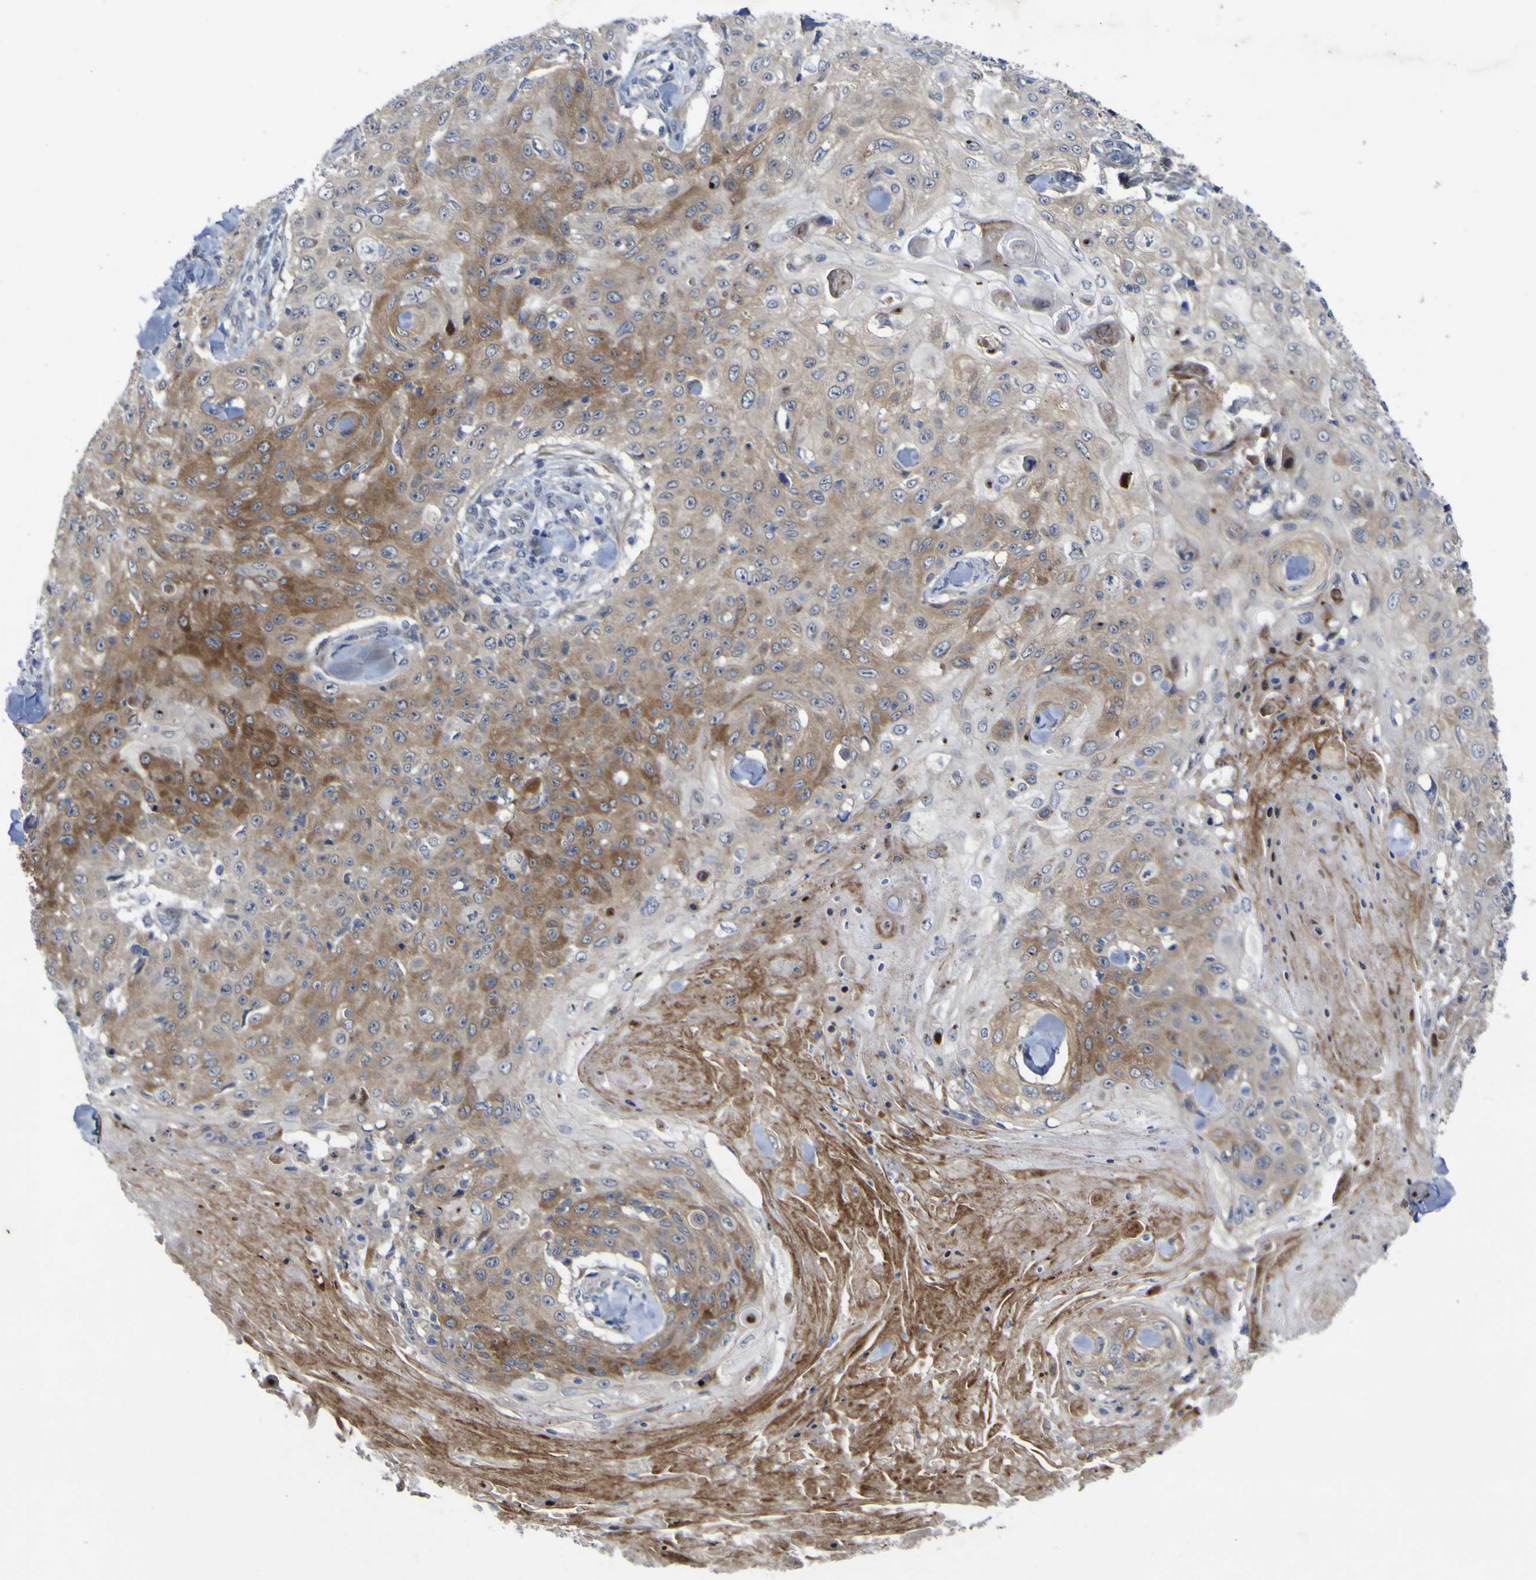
{"staining": {"intensity": "moderate", "quantity": "25%-75%", "location": "cytoplasmic/membranous"}, "tissue": "skin cancer", "cell_type": "Tumor cells", "image_type": "cancer", "snomed": [{"axis": "morphology", "description": "Squamous cell carcinoma, NOS"}, {"axis": "topography", "description": "Skin"}], "caption": "This photomicrograph exhibits skin cancer (squamous cell carcinoma) stained with IHC to label a protein in brown. The cytoplasmic/membranous of tumor cells show moderate positivity for the protein. Nuclei are counter-stained blue.", "gene": "NAV1", "patient": {"sex": "male", "age": 86}}